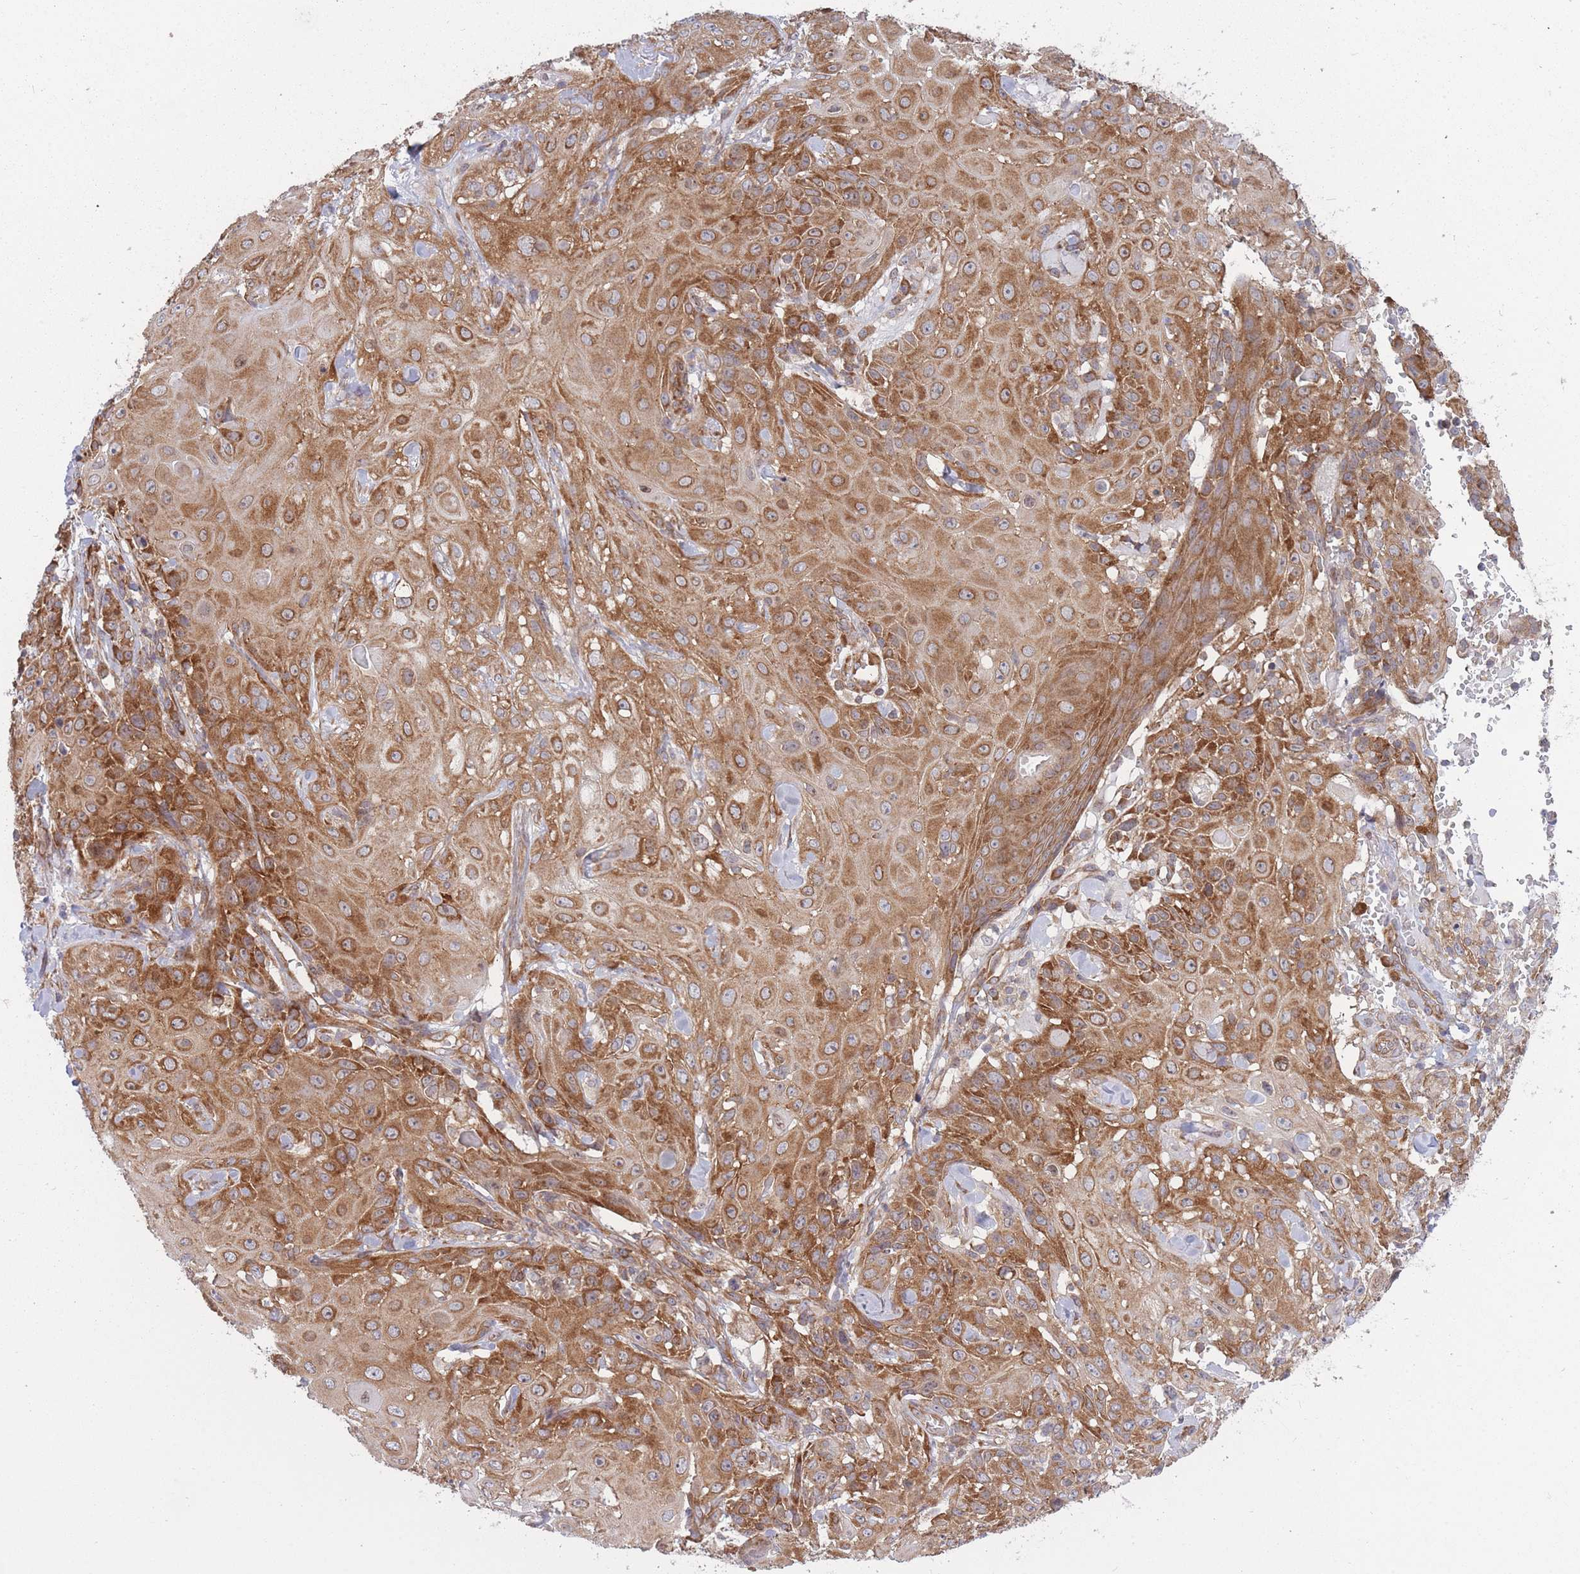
{"staining": {"intensity": "strong", "quantity": ">75%", "location": "cytoplasmic/membranous"}, "tissue": "skin cancer", "cell_type": "Tumor cells", "image_type": "cancer", "snomed": [{"axis": "morphology", "description": "Normal tissue, NOS"}, {"axis": "morphology", "description": "Squamous cell carcinoma, NOS"}, {"axis": "topography", "description": "Skin"}, {"axis": "topography", "description": "Cartilage tissue"}], "caption": "This photomicrograph reveals immunohistochemistry staining of human skin squamous cell carcinoma, with high strong cytoplasmic/membranous staining in approximately >75% of tumor cells.", "gene": "CCDC124", "patient": {"sex": "female", "age": 79}}